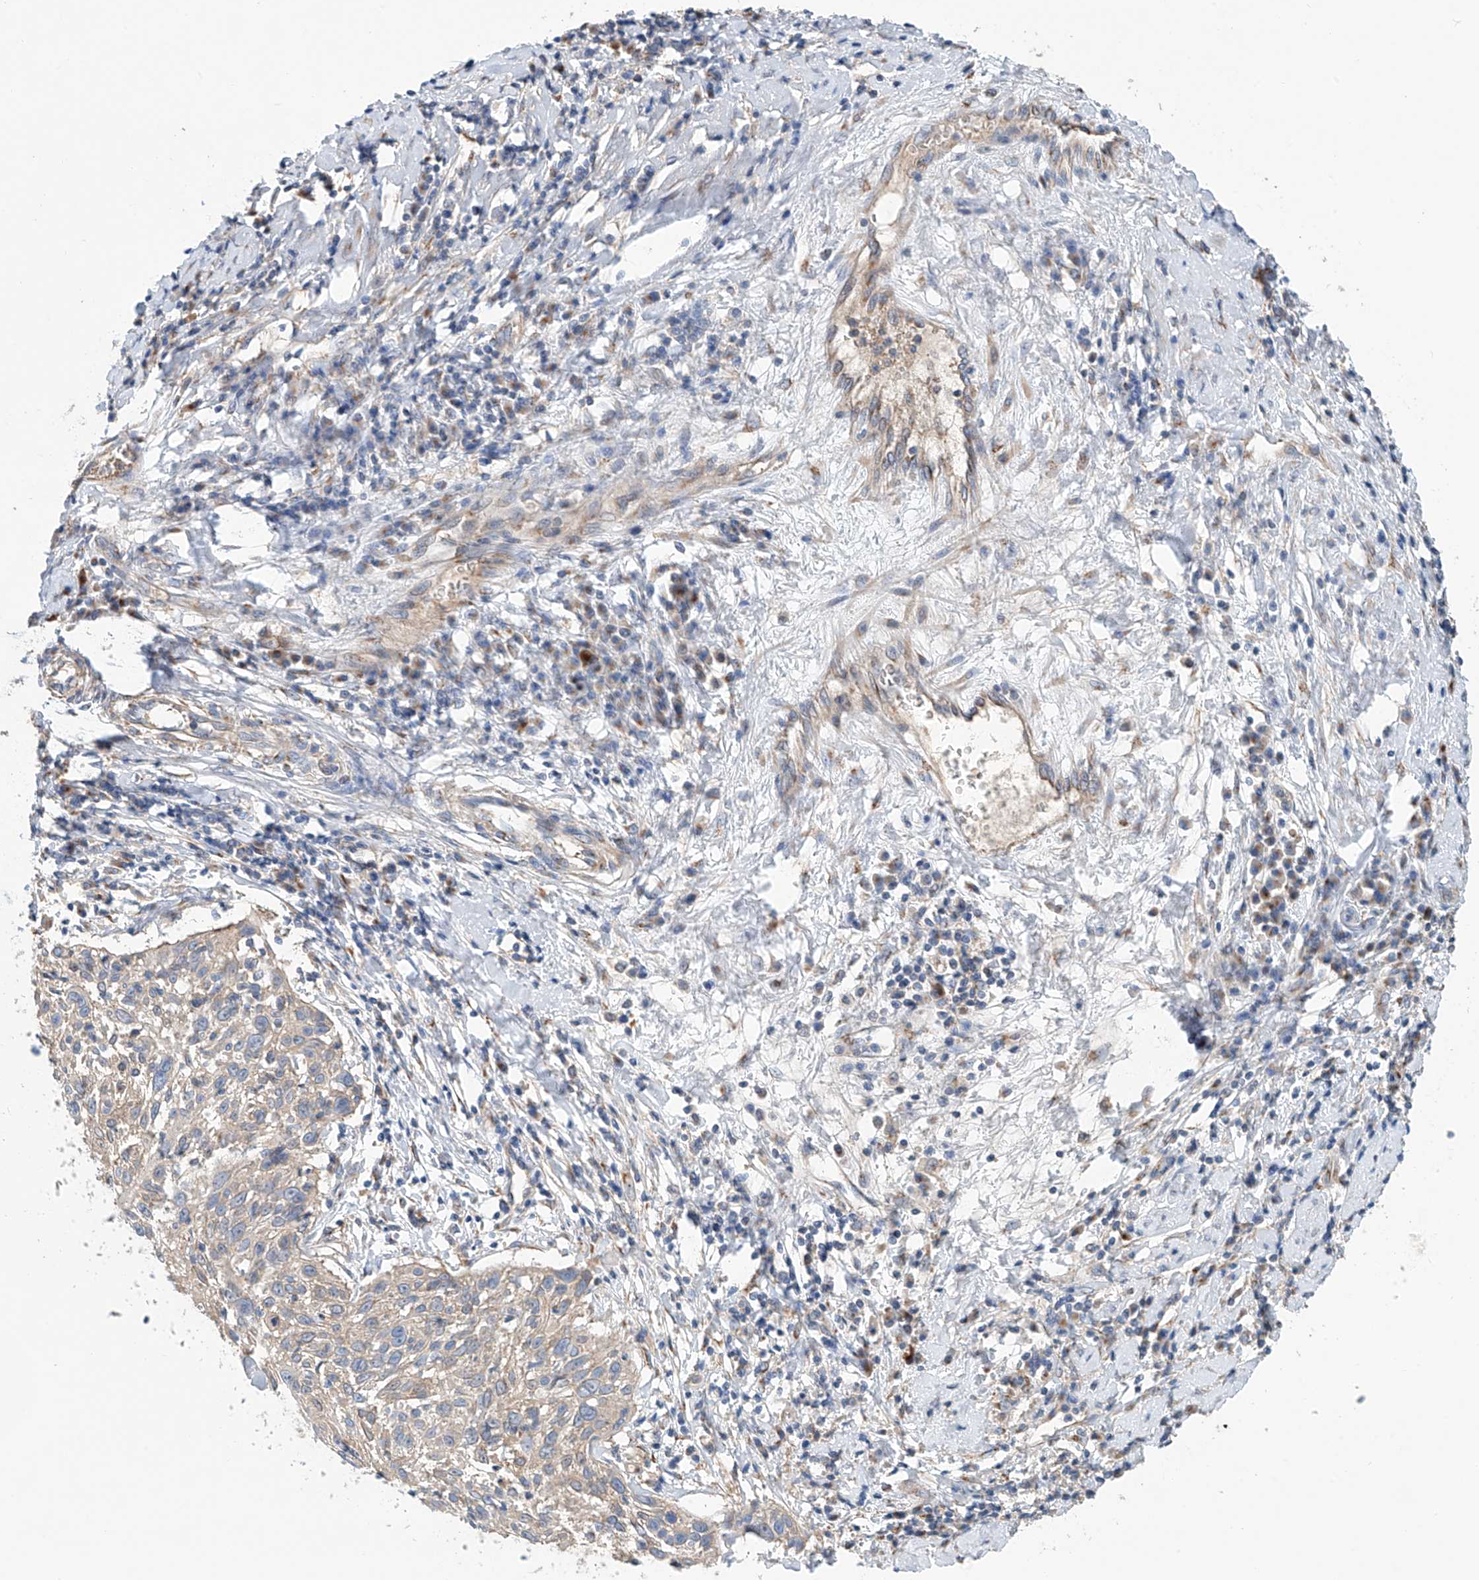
{"staining": {"intensity": "weak", "quantity": "<25%", "location": "cytoplasmic/membranous"}, "tissue": "cervical cancer", "cell_type": "Tumor cells", "image_type": "cancer", "snomed": [{"axis": "morphology", "description": "Squamous cell carcinoma, NOS"}, {"axis": "topography", "description": "Cervix"}], "caption": "Immunohistochemistry of cervical cancer (squamous cell carcinoma) demonstrates no positivity in tumor cells.", "gene": "SLC22A7", "patient": {"sex": "female", "age": 51}}